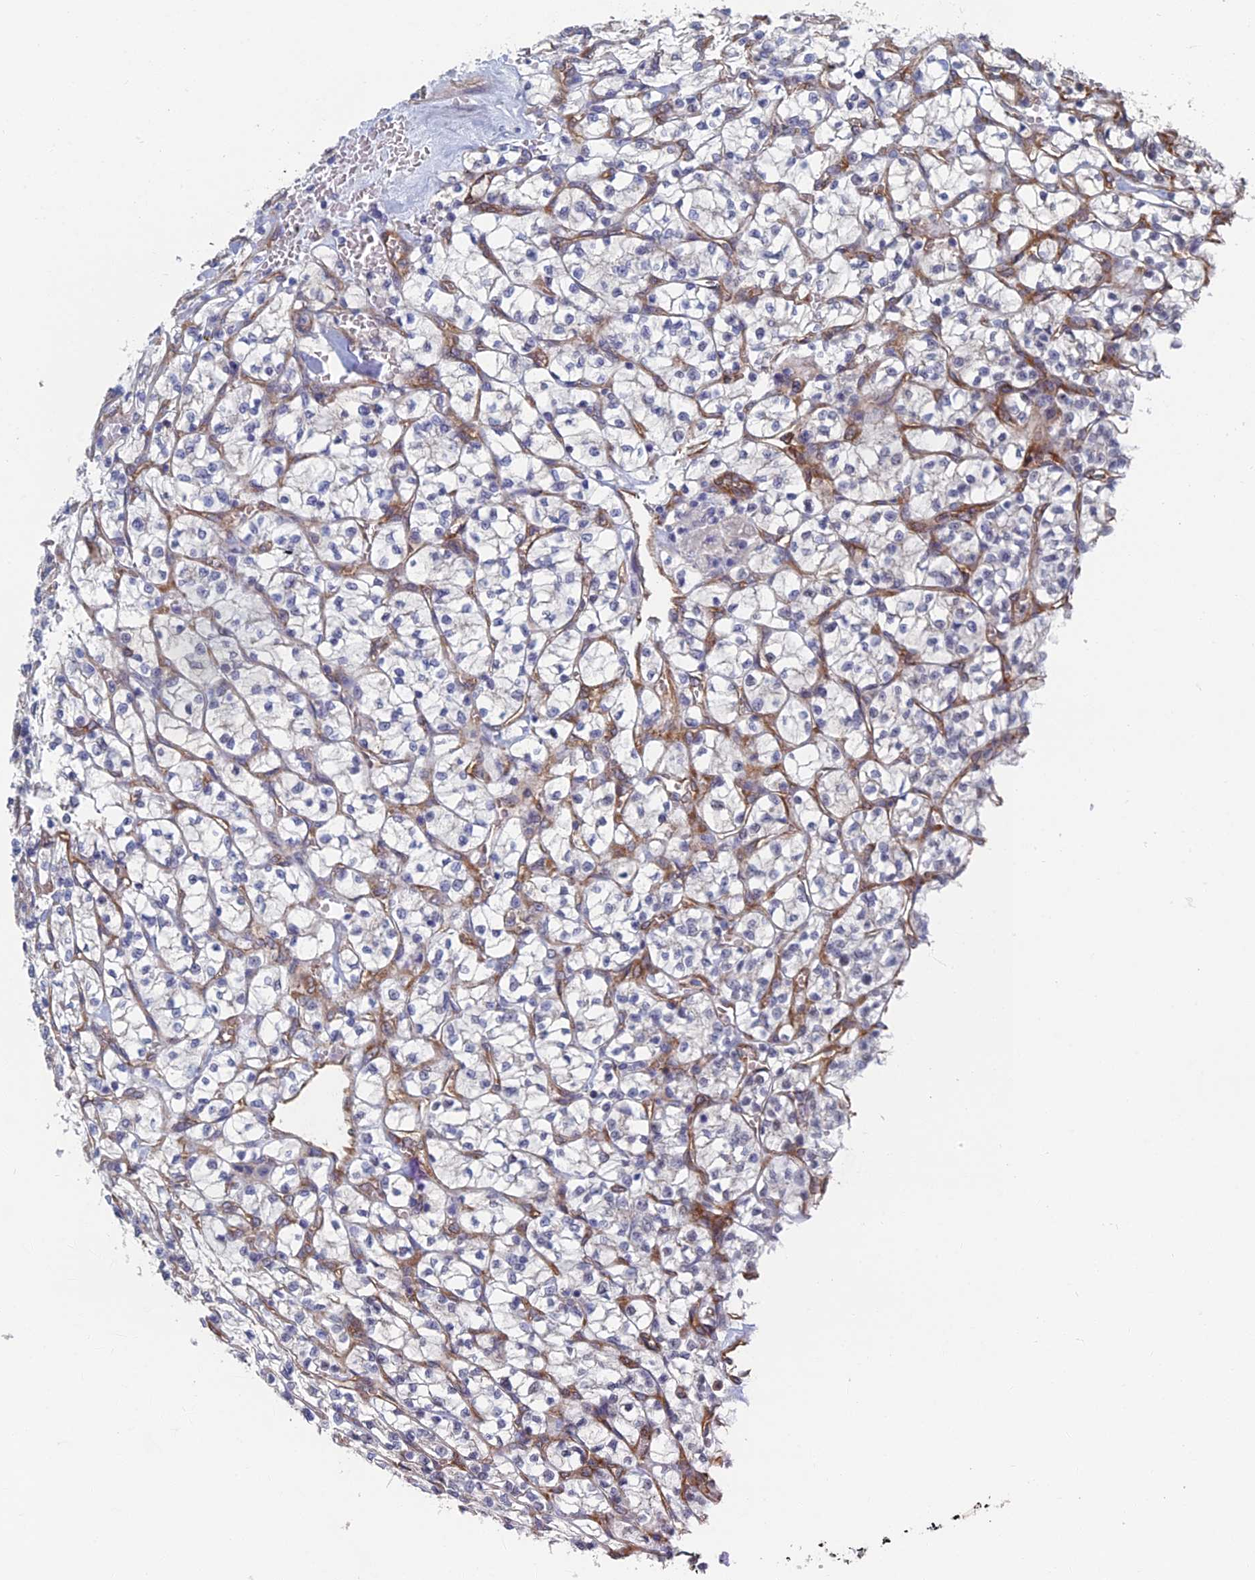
{"staining": {"intensity": "negative", "quantity": "none", "location": "none"}, "tissue": "renal cancer", "cell_type": "Tumor cells", "image_type": "cancer", "snomed": [{"axis": "morphology", "description": "Adenocarcinoma, NOS"}, {"axis": "topography", "description": "Kidney"}], "caption": "Tumor cells are negative for brown protein staining in renal cancer.", "gene": "ARAP3", "patient": {"sex": "female", "age": 64}}